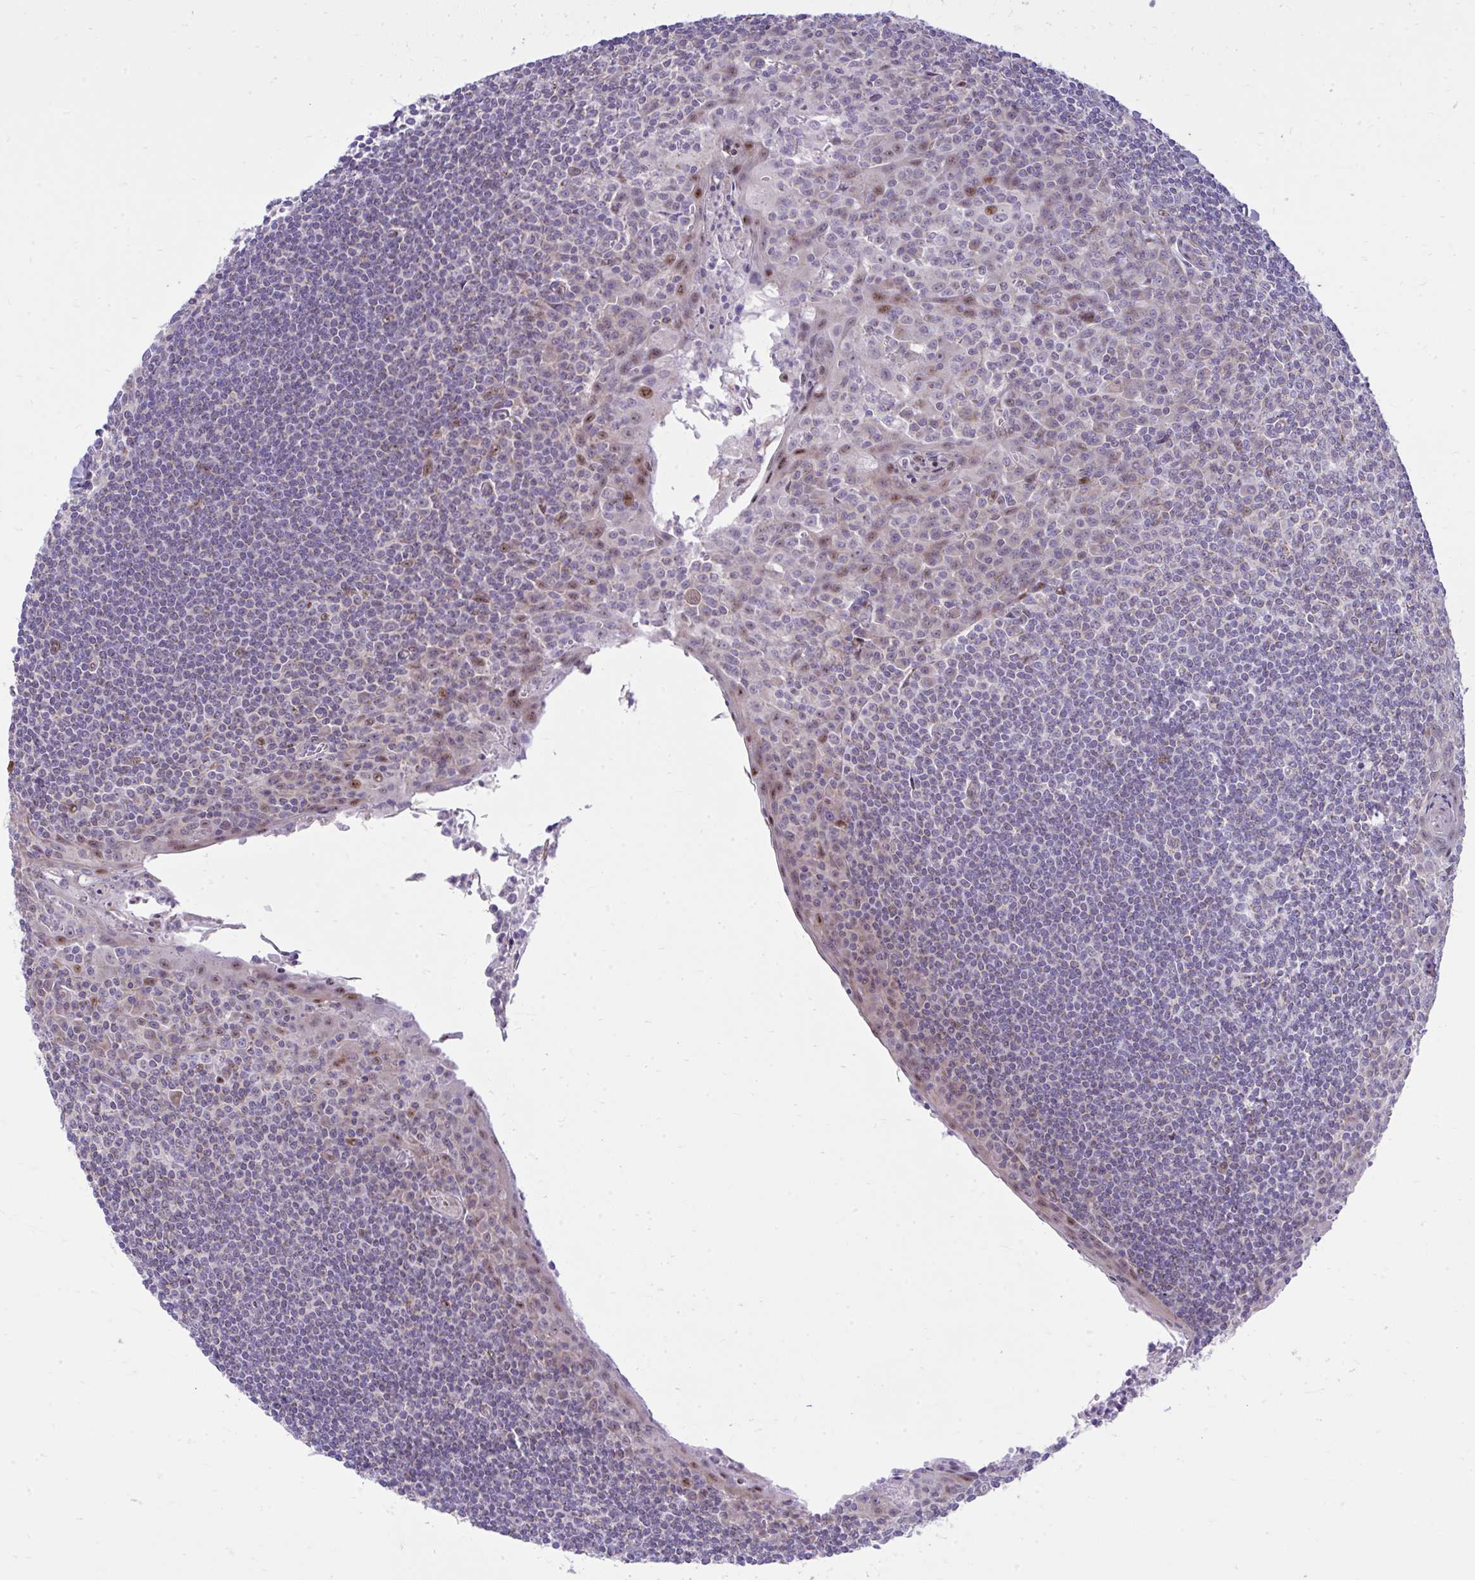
{"staining": {"intensity": "weak", "quantity": "<25%", "location": "nuclear"}, "tissue": "tonsil", "cell_type": "Germinal center cells", "image_type": "normal", "snomed": [{"axis": "morphology", "description": "Normal tissue, NOS"}, {"axis": "topography", "description": "Tonsil"}], "caption": "DAB (3,3'-diaminobenzidine) immunohistochemical staining of benign human tonsil displays no significant staining in germinal center cells.", "gene": "GPRIN3", "patient": {"sex": "male", "age": 27}}